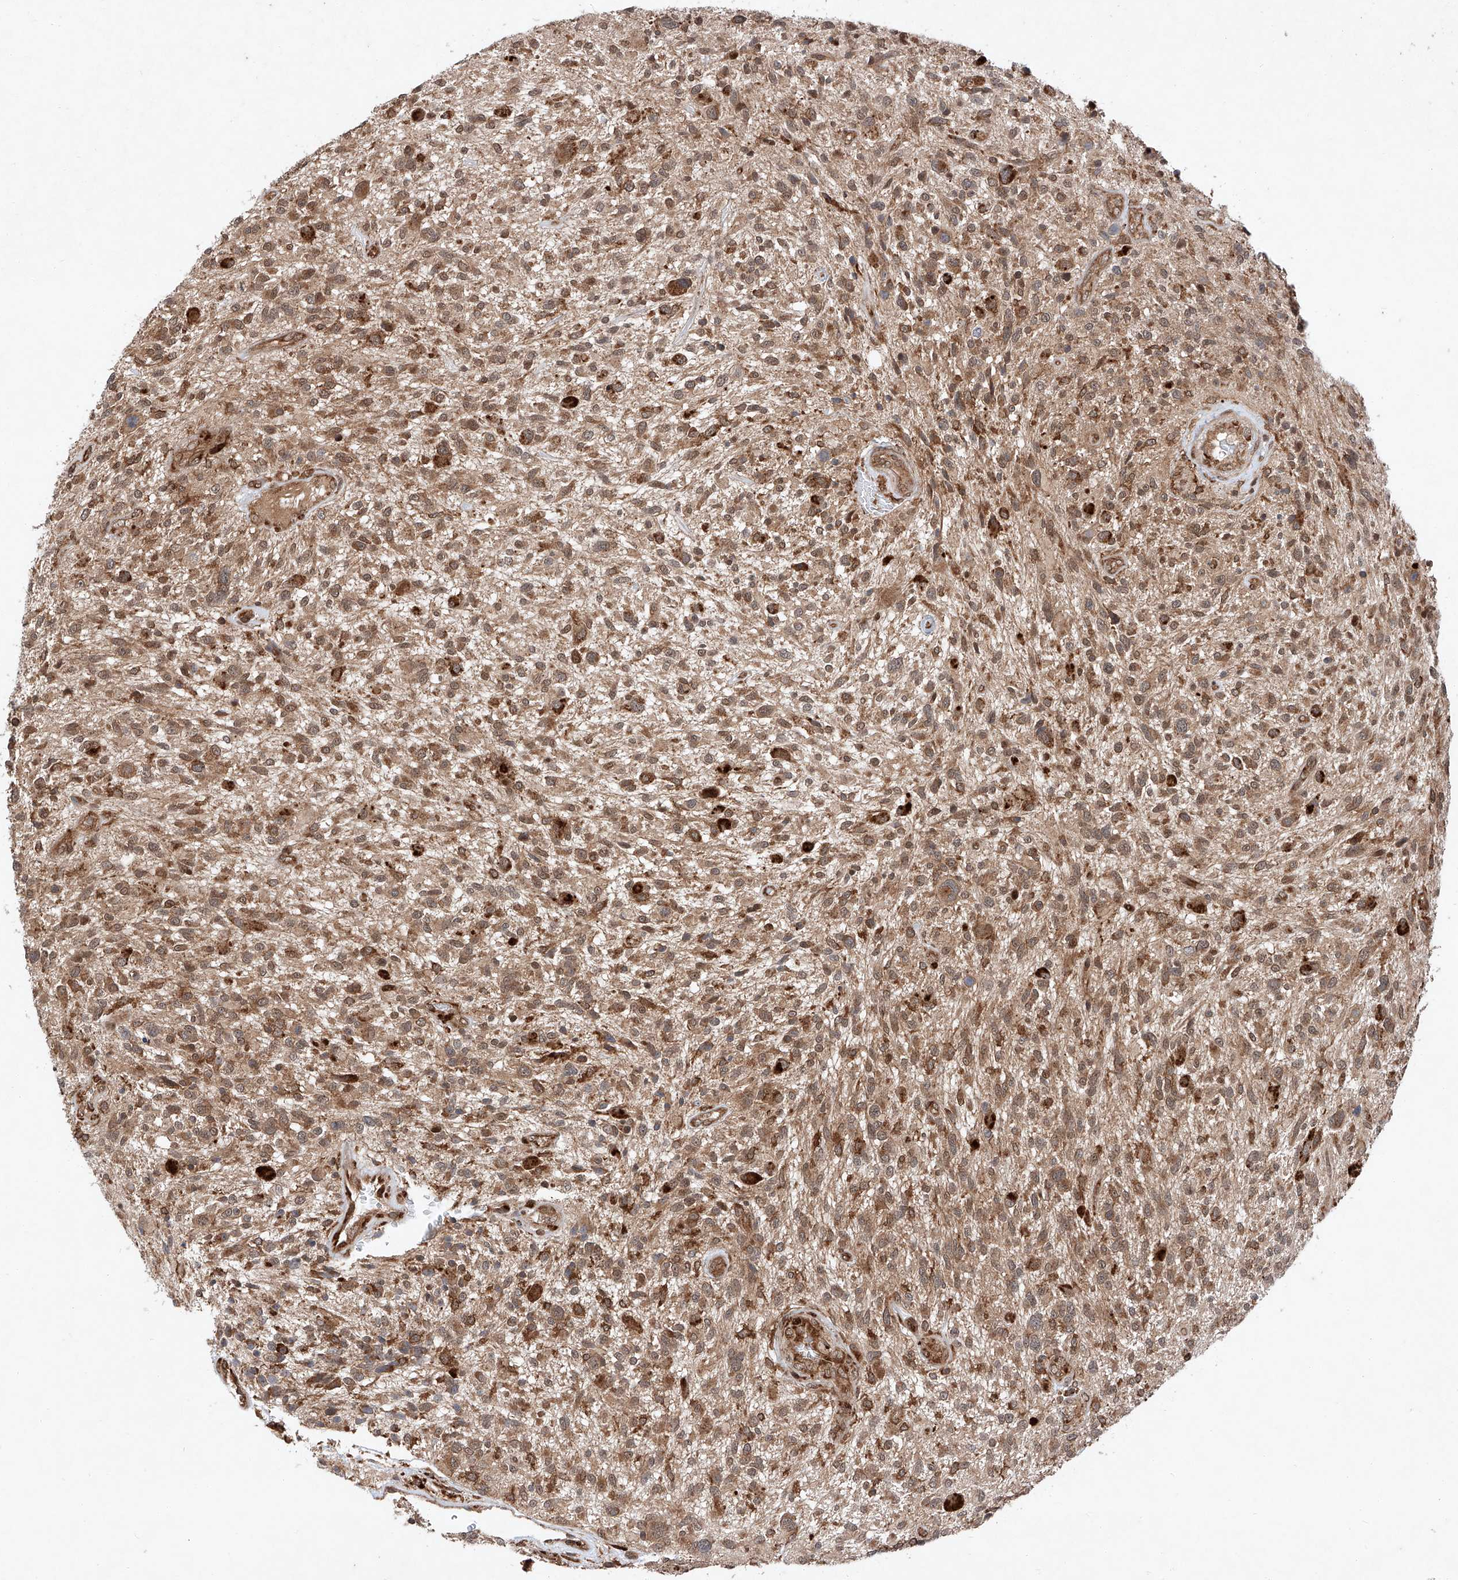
{"staining": {"intensity": "strong", "quantity": "25%-75%", "location": "cytoplasmic/membranous"}, "tissue": "glioma", "cell_type": "Tumor cells", "image_type": "cancer", "snomed": [{"axis": "morphology", "description": "Glioma, malignant, High grade"}, {"axis": "topography", "description": "Brain"}], "caption": "Protein analysis of glioma tissue exhibits strong cytoplasmic/membranous positivity in about 25%-75% of tumor cells. Using DAB (3,3'-diaminobenzidine) (brown) and hematoxylin (blue) stains, captured at high magnification using brightfield microscopy.", "gene": "ZFP28", "patient": {"sex": "male", "age": 47}}